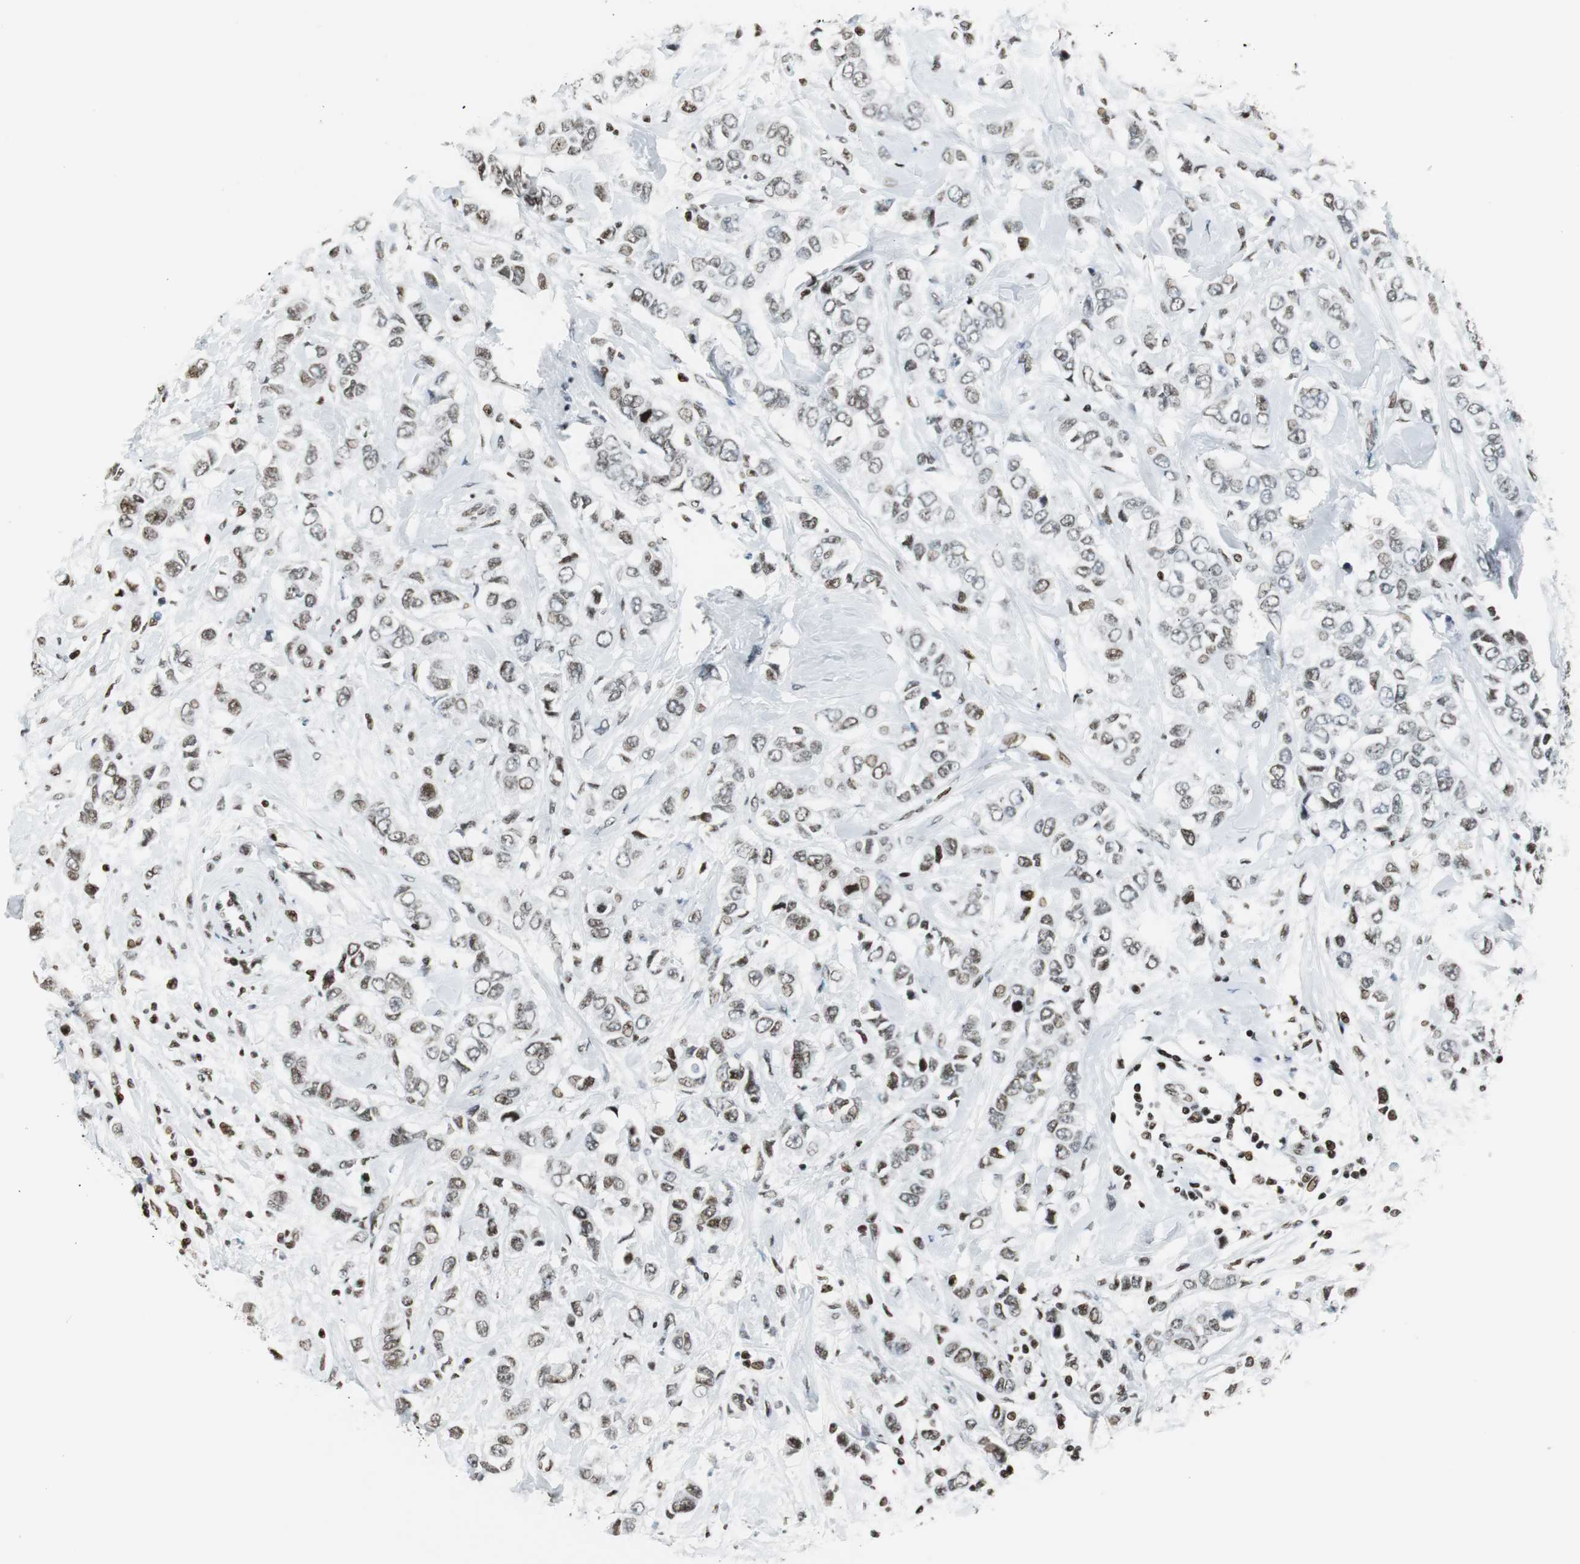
{"staining": {"intensity": "weak", "quantity": "25%-75%", "location": "nuclear"}, "tissue": "breast cancer", "cell_type": "Tumor cells", "image_type": "cancer", "snomed": [{"axis": "morphology", "description": "Duct carcinoma"}, {"axis": "topography", "description": "Breast"}], "caption": "Brown immunohistochemical staining in human breast cancer shows weak nuclear positivity in approximately 25%-75% of tumor cells.", "gene": "RBBP4", "patient": {"sex": "female", "age": 50}}